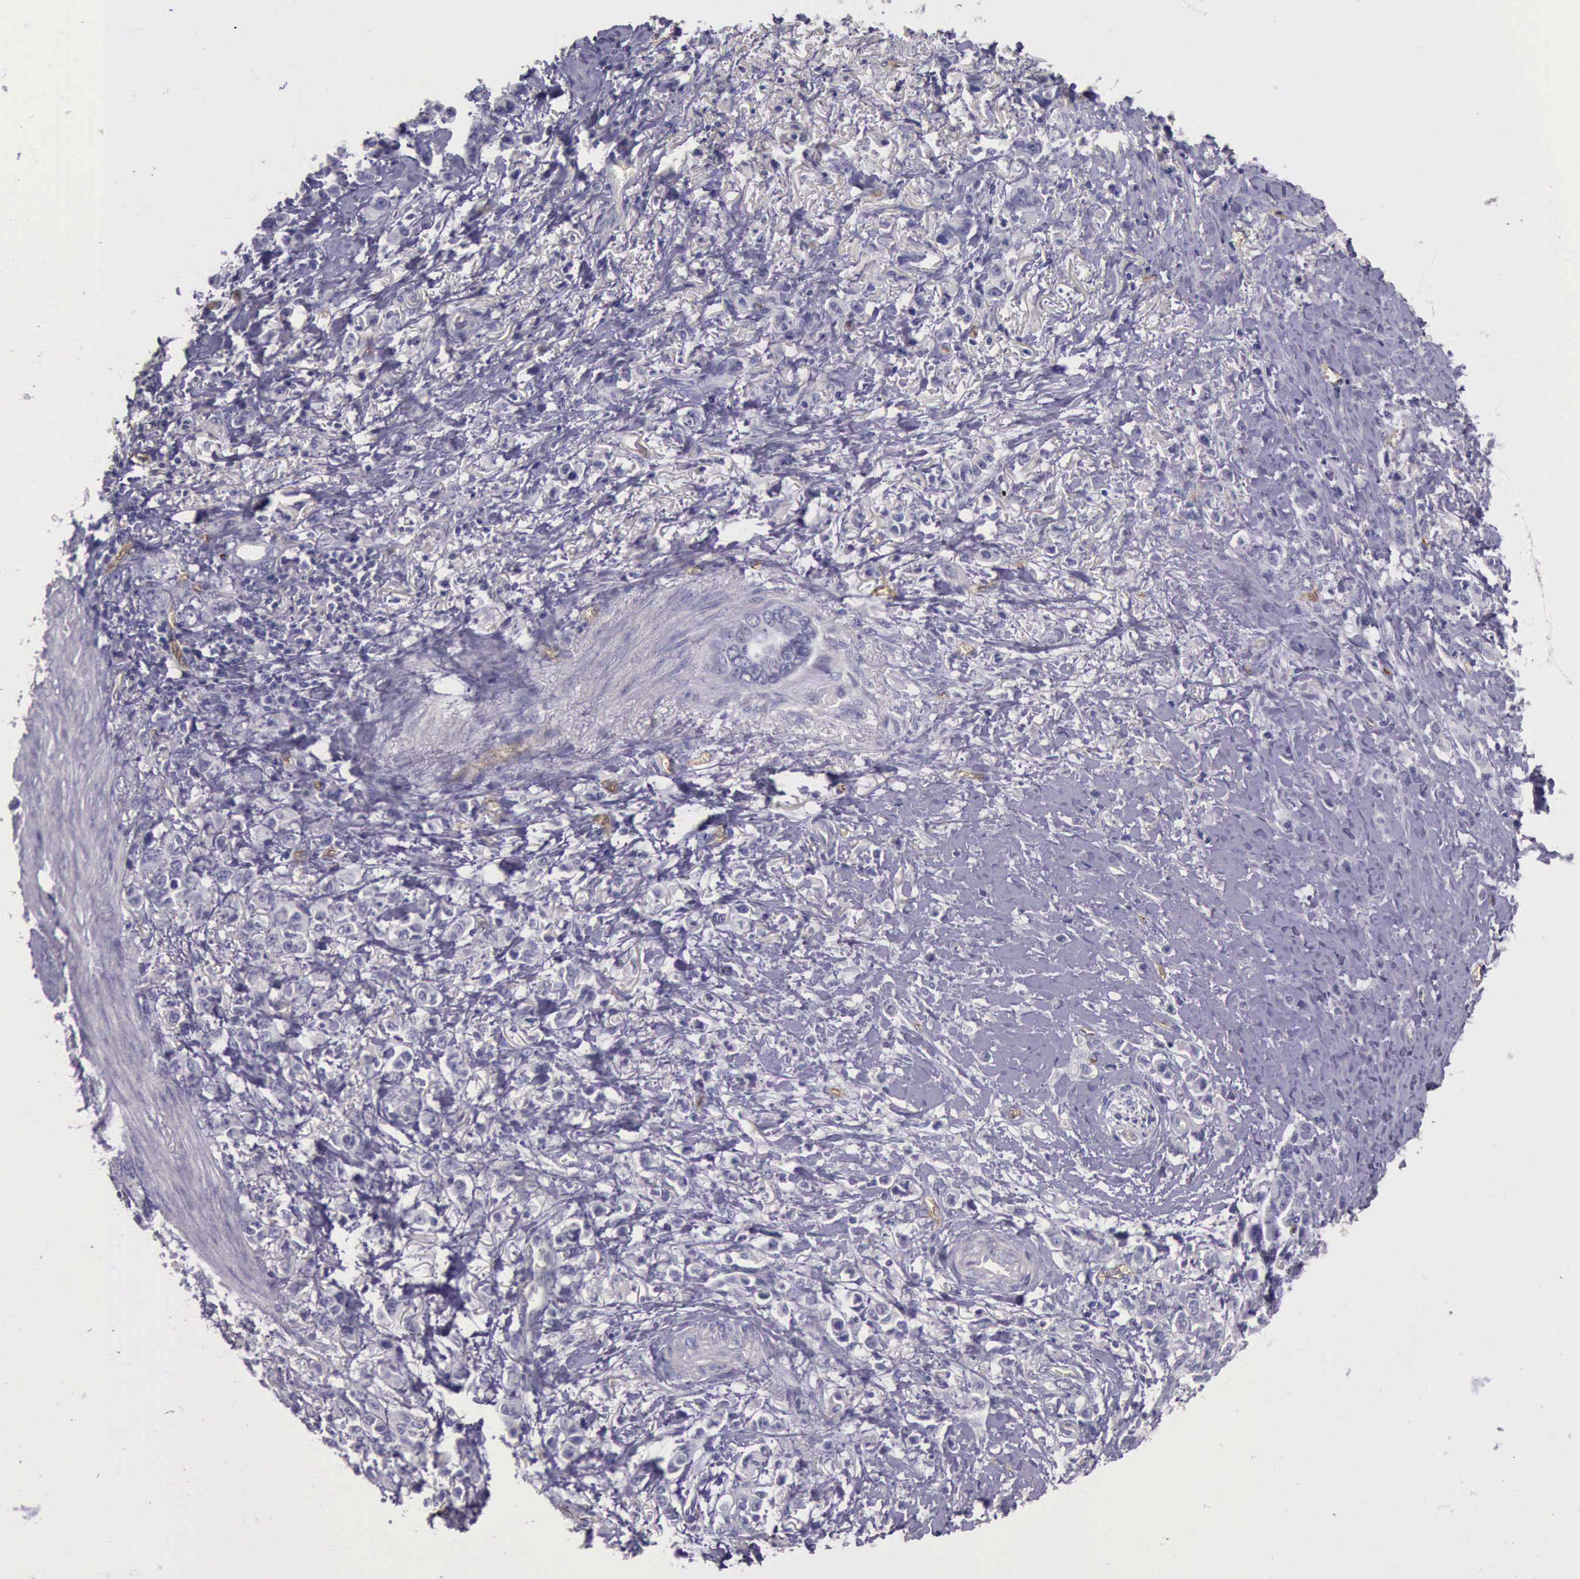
{"staining": {"intensity": "negative", "quantity": "none", "location": "none"}, "tissue": "stomach cancer", "cell_type": "Tumor cells", "image_type": "cancer", "snomed": [{"axis": "morphology", "description": "Adenocarcinoma, NOS"}, {"axis": "topography", "description": "Stomach"}], "caption": "Human stomach cancer stained for a protein using IHC shows no positivity in tumor cells.", "gene": "TCEANC", "patient": {"sex": "male", "age": 78}}